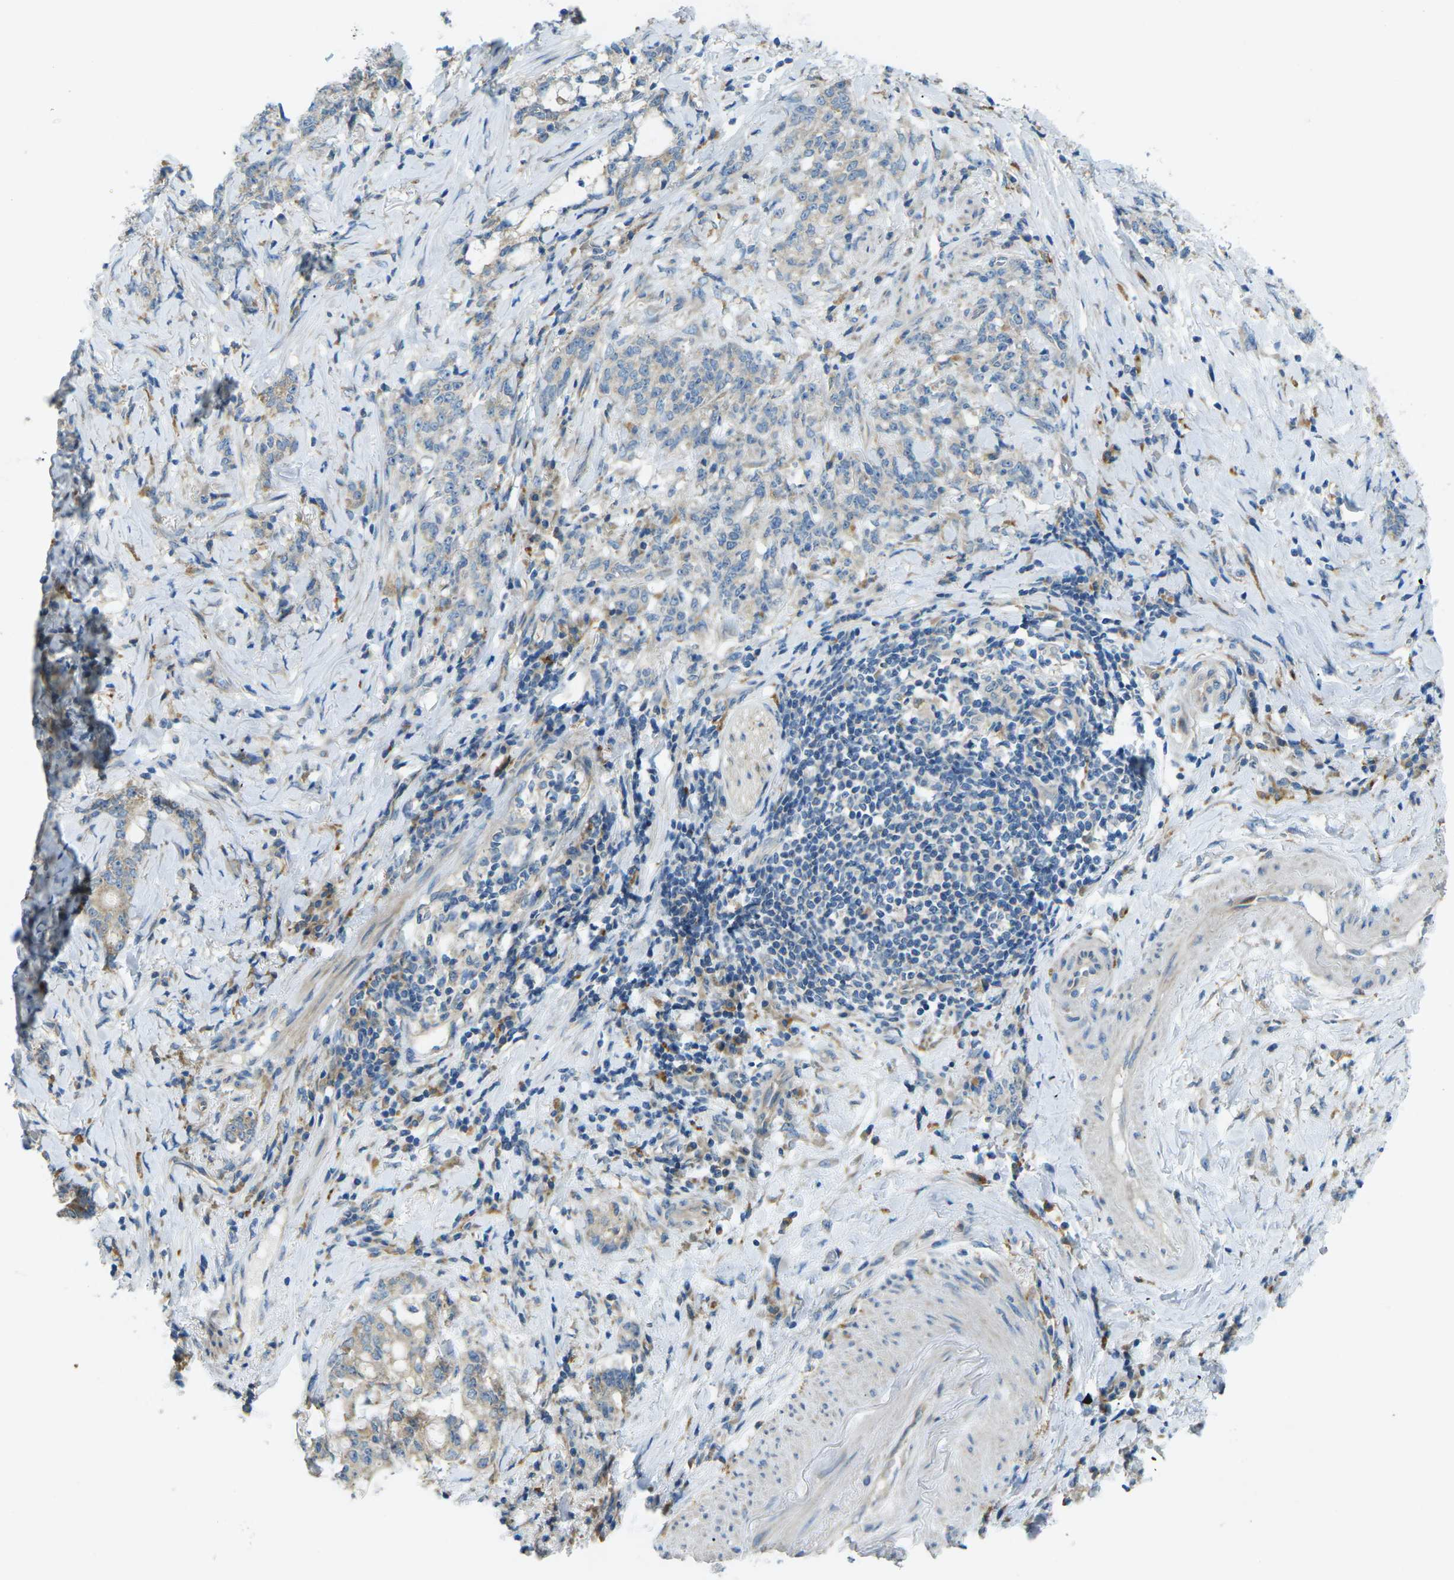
{"staining": {"intensity": "weak", "quantity": "<25%", "location": "cytoplasmic/membranous"}, "tissue": "stomach cancer", "cell_type": "Tumor cells", "image_type": "cancer", "snomed": [{"axis": "morphology", "description": "Adenocarcinoma, NOS"}, {"axis": "topography", "description": "Stomach, lower"}], "caption": "The image demonstrates no significant staining in tumor cells of stomach cancer. (DAB immunohistochemistry (IHC), high magnification).", "gene": "MYLK4", "patient": {"sex": "male", "age": 88}}